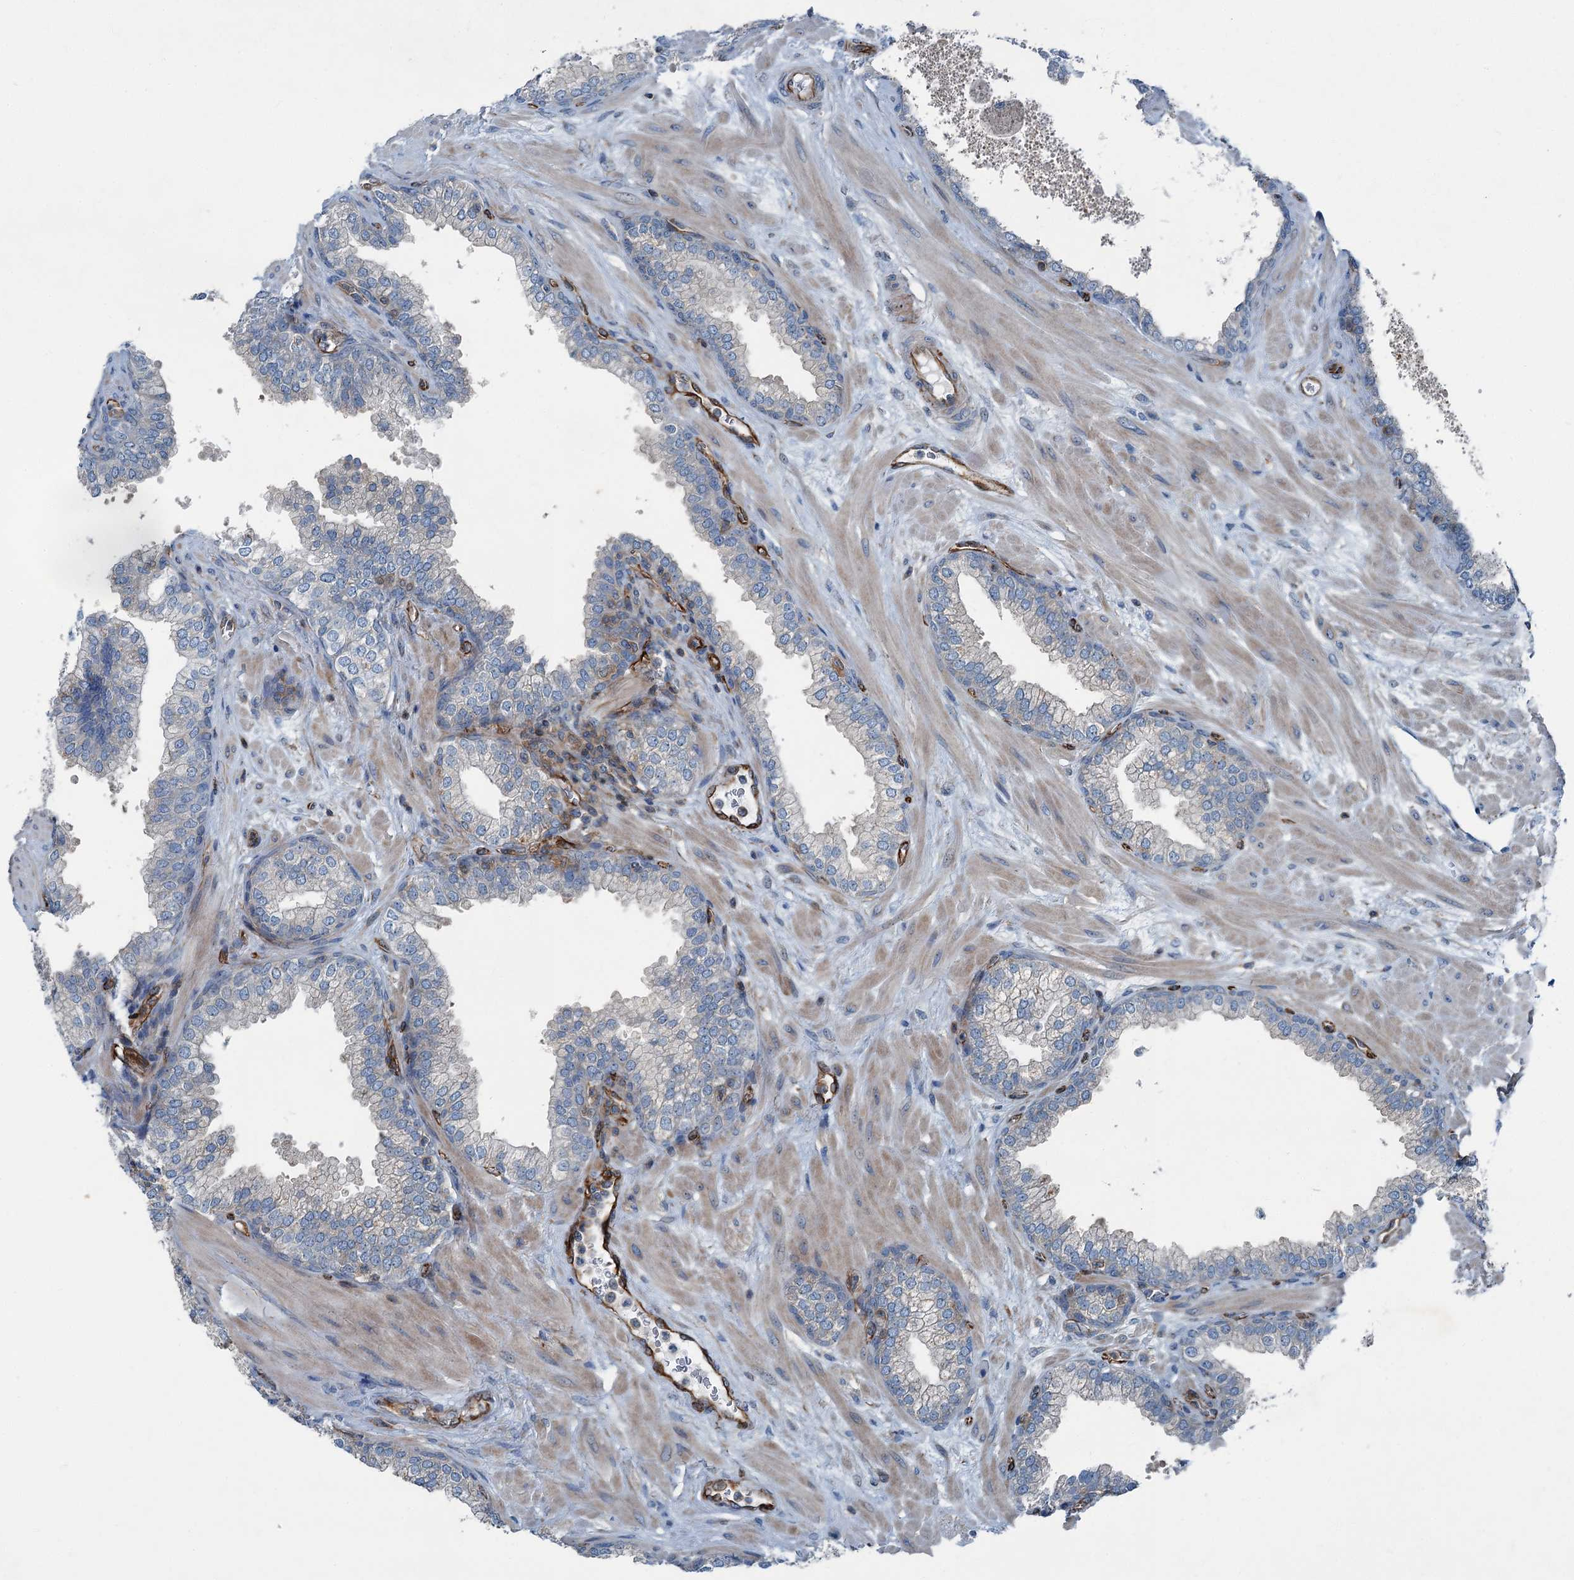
{"staining": {"intensity": "weak", "quantity": "25%-75%", "location": "cytoplasmic/membranous"}, "tissue": "prostate", "cell_type": "Glandular cells", "image_type": "normal", "snomed": [{"axis": "morphology", "description": "Normal tissue, NOS"}, {"axis": "topography", "description": "Prostate"}], "caption": "Weak cytoplasmic/membranous expression is identified in about 25%-75% of glandular cells in unremarkable prostate.", "gene": "AXL", "patient": {"sex": "male", "age": 60}}